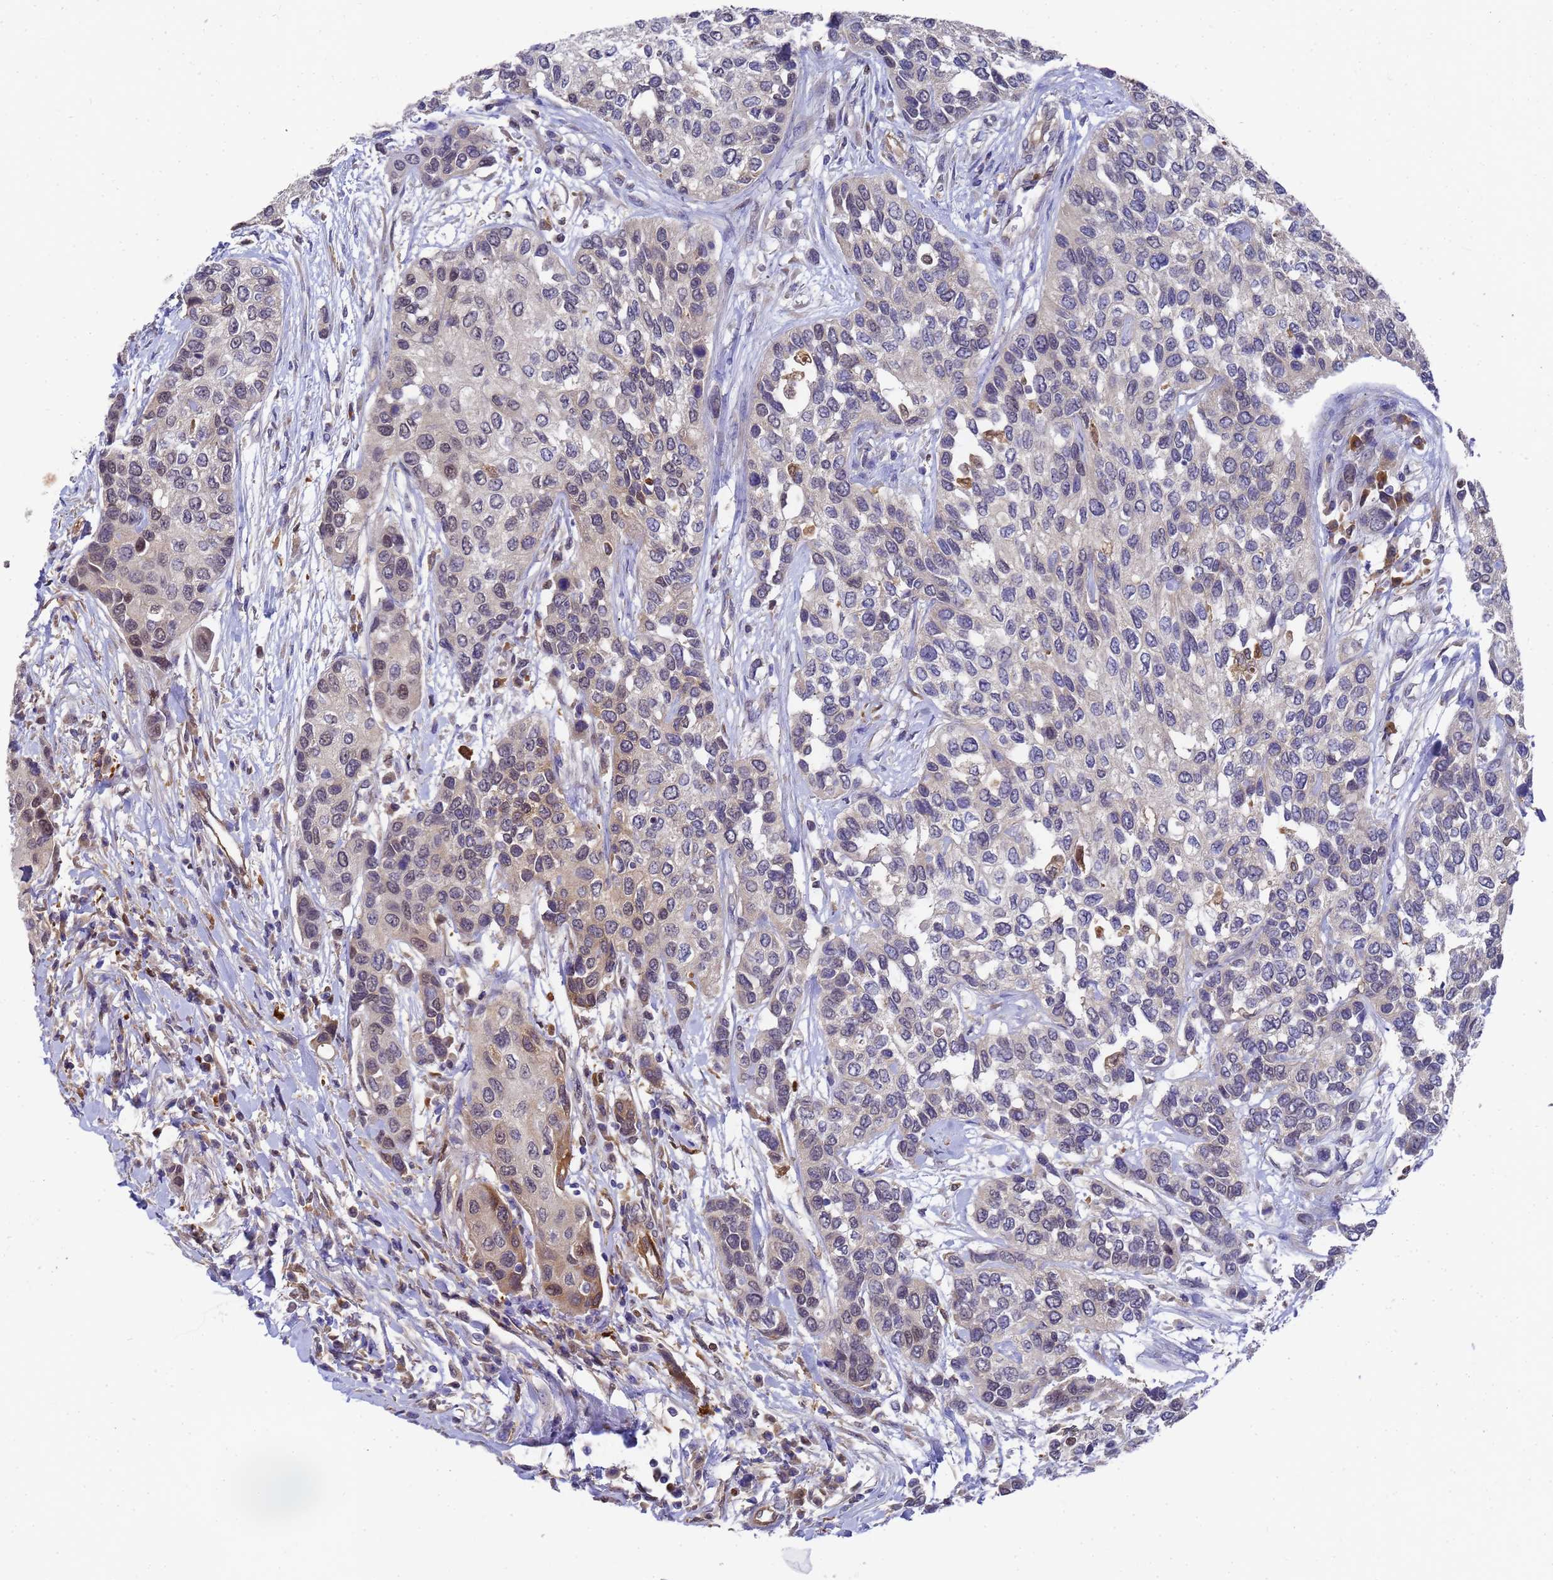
{"staining": {"intensity": "negative", "quantity": "none", "location": "none"}, "tissue": "urothelial cancer", "cell_type": "Tumor cells", "image_type": "cancer", "snomed": [{"axis": "morphology", "description": "Normal tissue, NOS"}, {"axis": "morphology", "description": "Urothelial carcinoma, High grade"}, {"axis": "topography", "description": "Vascular tissue"}, {"axis": "topography", "description": "Urinary bladder"}], "caption": "Immunohistochemistry image of urothelial cancer stained for a protein (brown), which demonstrates no positivity in tumor cells.", "gene": "SLC35E2B", "patient": {"sex": "female", "age": 56}}